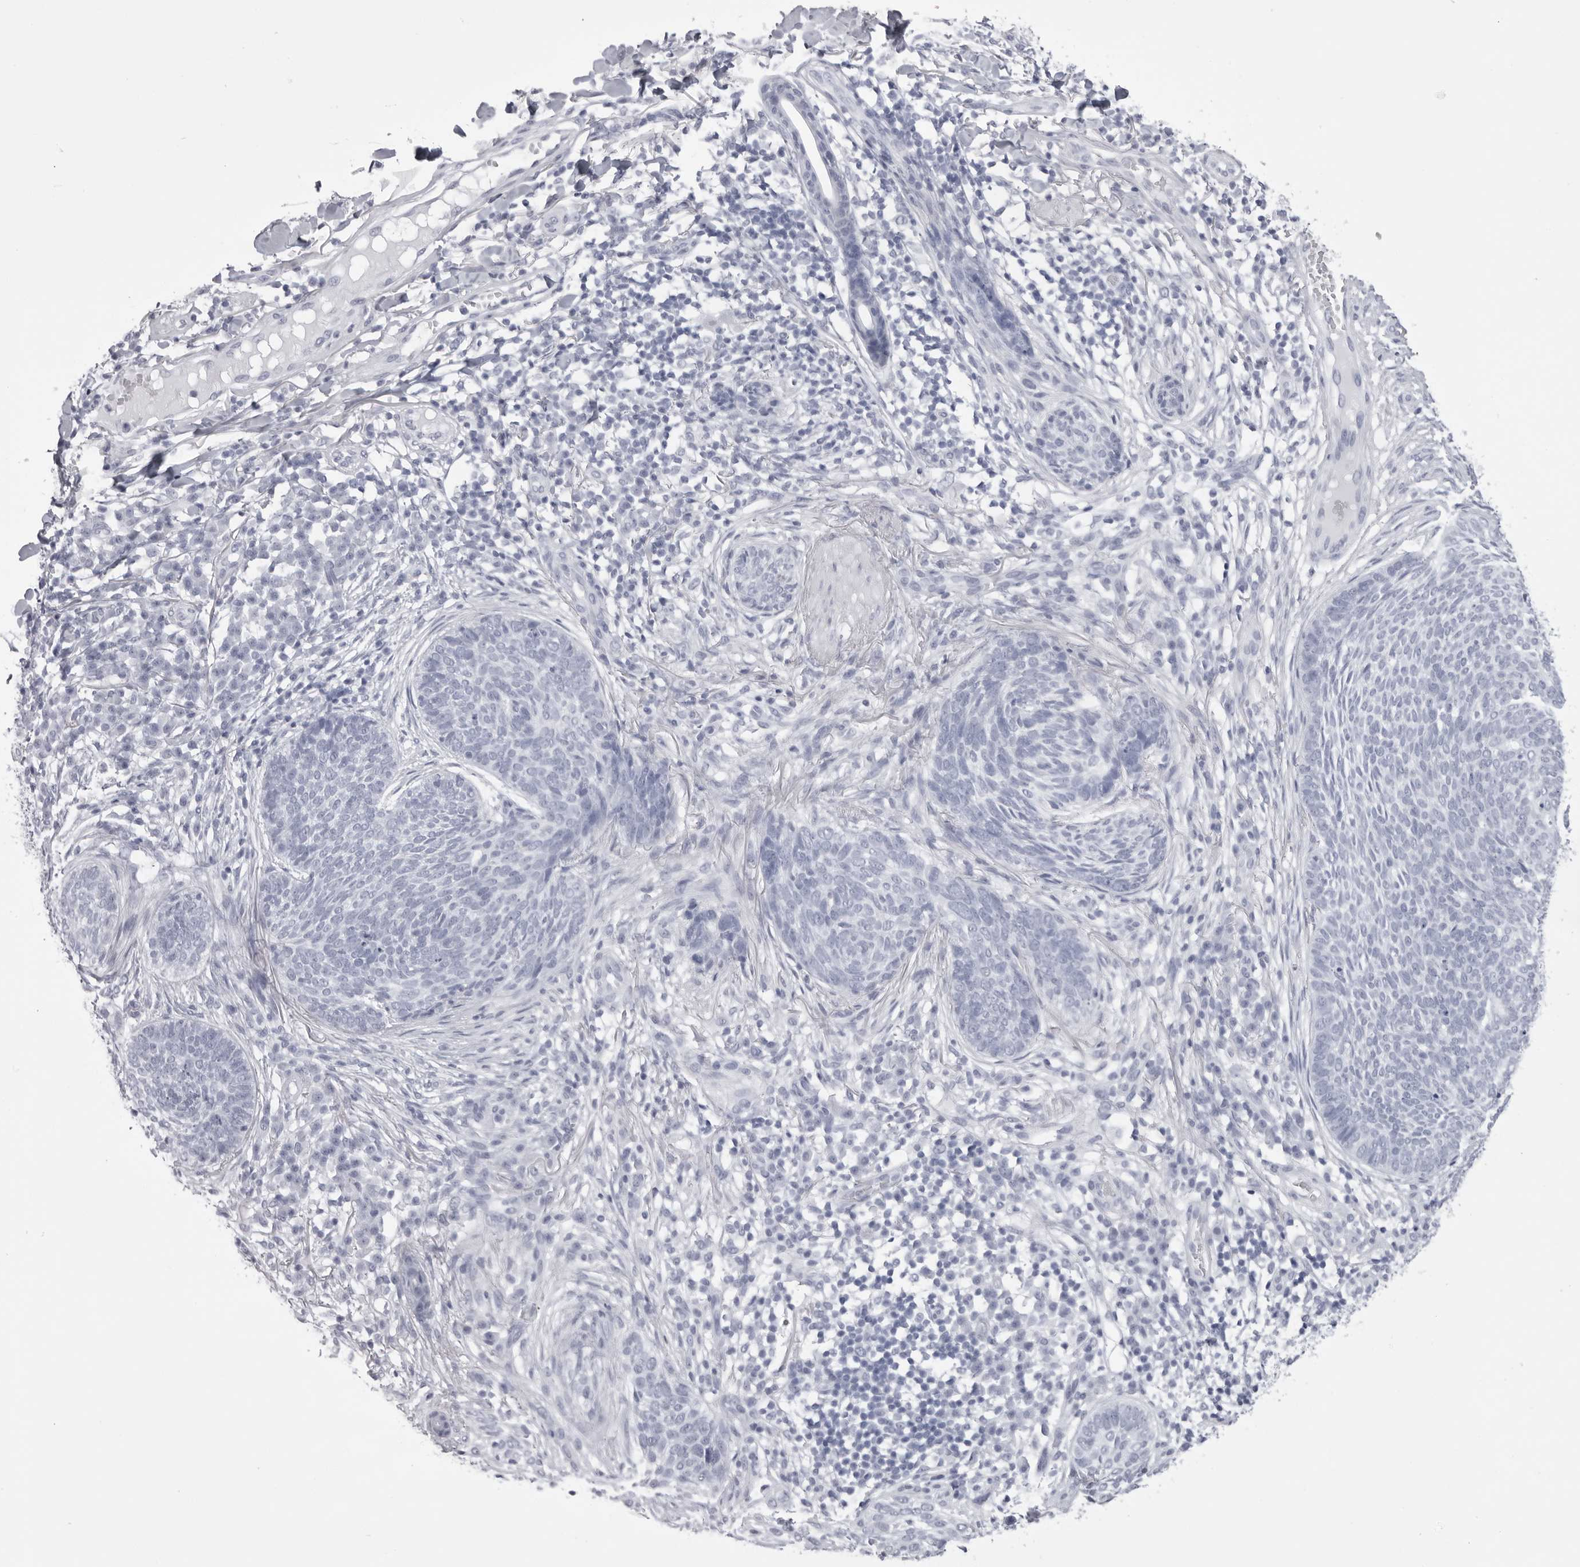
{"staining": {"intensity": "negative", "quantity": "none", "location": "none"}, "tissue": "skin cancer", "cell_type": "Tumor cells", "image_type": "cancer", "snomed": [{"axis": "morphology", "description": "Basal cell carcinoma"}, {"axis": "topography", "description": "Skin"}], "caption": "Protein analysis of skin basal cell carcinoma displays no significant positivity in tumor cells. (DAB (3,3'-diaminobenzidine) immunohistochemistry with hematoxylin counter stain).", "gene": "TMOD4", "patient": {"sex": "female", "age": 64}}